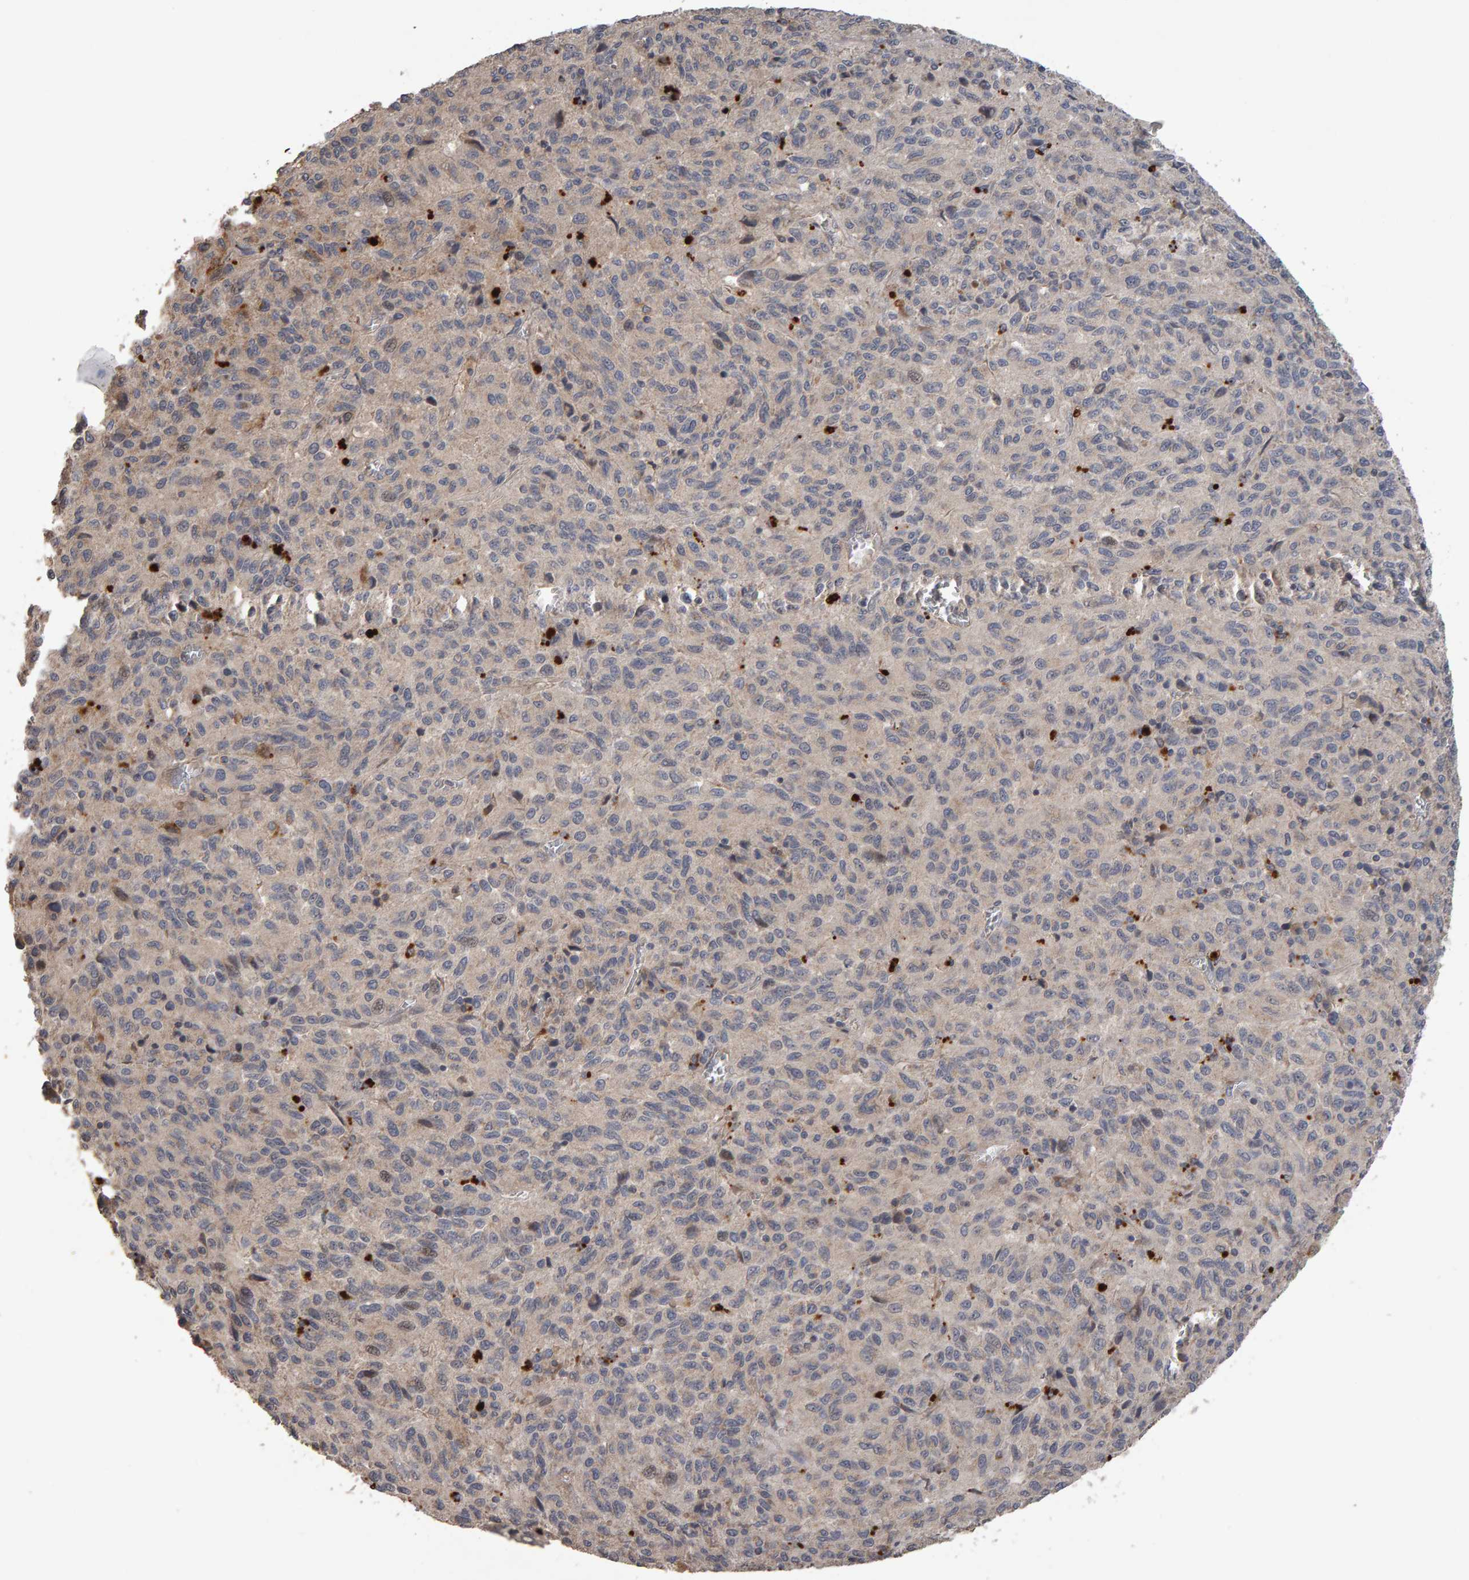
{"staining": {"intensity": "negative", "quantity": "none", "location": "none"}, "tissue": "melanoma", "cell_type": "Tumor cells", "image_type": "cancer", "snomed": [{"axis": "morphology", "description": "Malignant melanoma, Metastatic site"}, {"axis": "topography", "description": "Lung"}], "caption": "Immunohistochemistry of melanoma exhibits no positivity in tumor cells.", "gene": "COASY", "patient": {"sex": "male", "age": 64}}